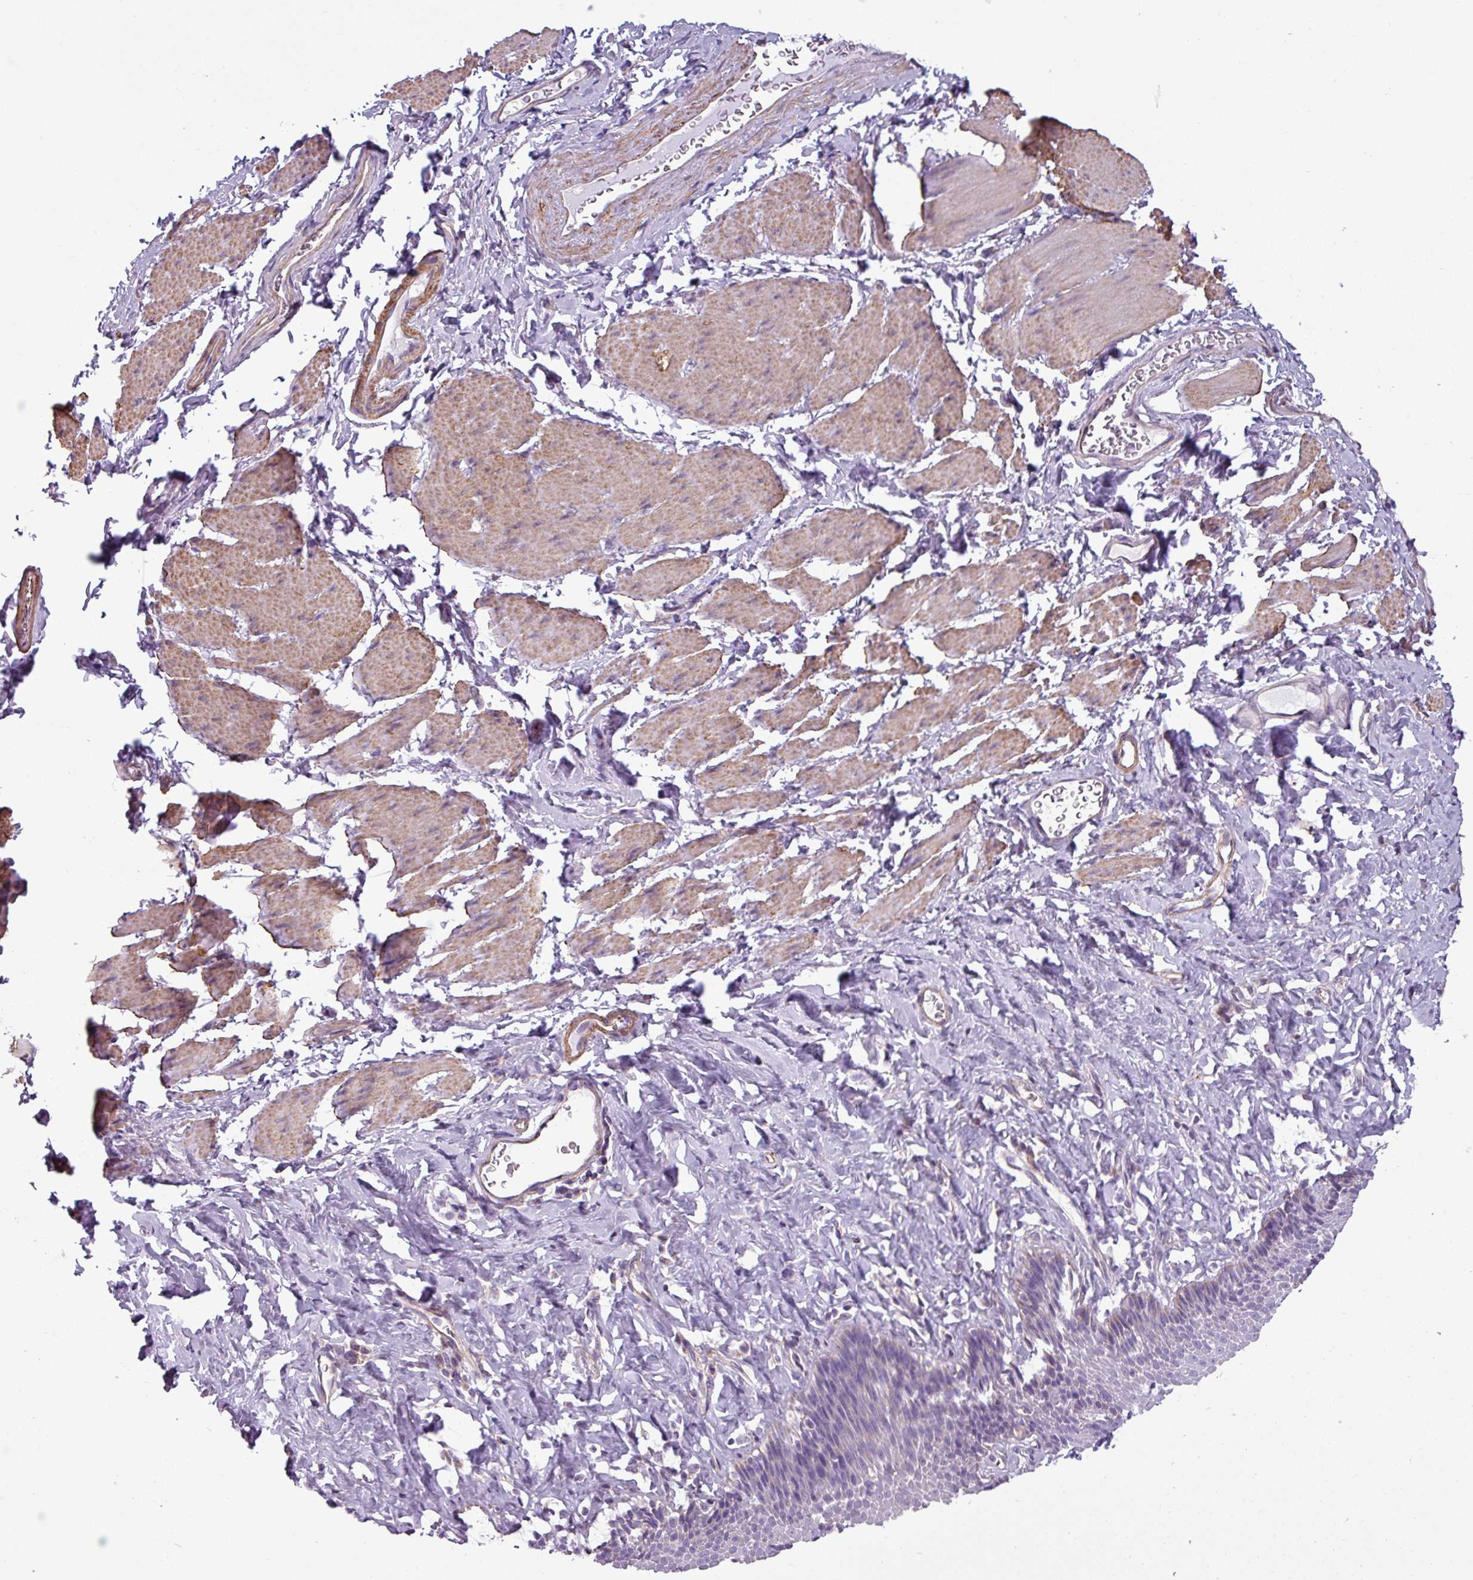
{"staining": {"intensity": "negative", "quantity": "none", "location": "none"}, "tissue": "esophagus", "cell_type": "Squamous epithelial cells", "image_type": "normal", "snomed": [{"axis": "morphology", "description": "Normal tissue, NOS"}, {"axis": "topography", "description": "Esophagus"}], "caption": "Immunohistochemistry of normal human esophagus demonstrates no positivity in squamous epithelial cells.", "gene": "BTN2A2", "patient": {"sex": "female", "age": 61}}